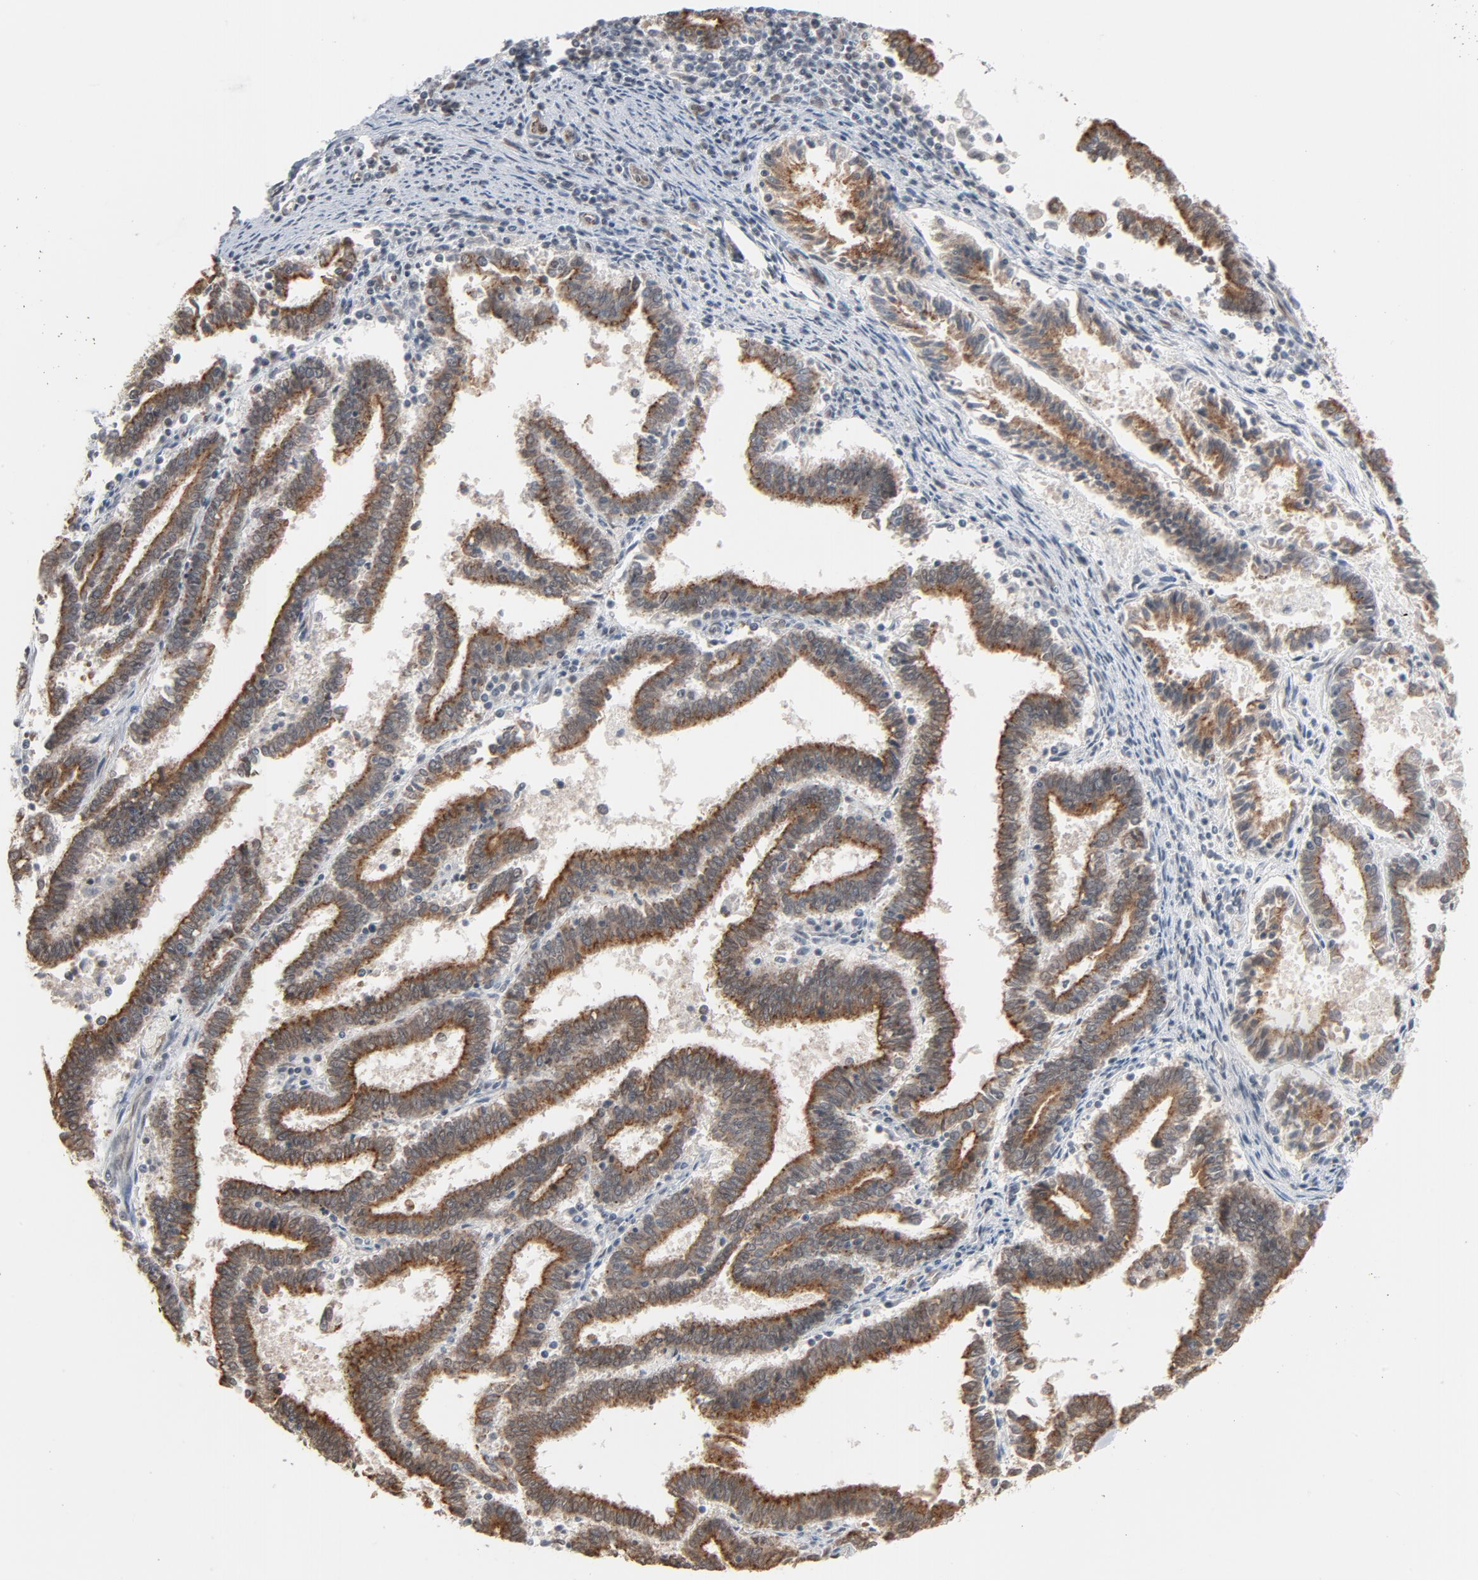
{"staining": {"intensity": "moderate", "quantity": ">75%", "location": "cytoplasmic/membranous"}, "tissue": "endometrial cancer", "cell_type": "Tumor cells", "image_type": "cancer", "snomed": [{"axis": "morphology", "description": "Adenocarcinoma, NOS"}, {"axis": "topography", "description": "Uterus"}], "caption": "An IHC photomicrograph of neoplastic tissue is shown. Protein staining in brown highlights moderate cytoplasmic/membranous positivity in adenocarcinoma (endometrial) within tumor cells.", "gene": "ITPR3", "patient": {"sex": "female", "age": 83}}